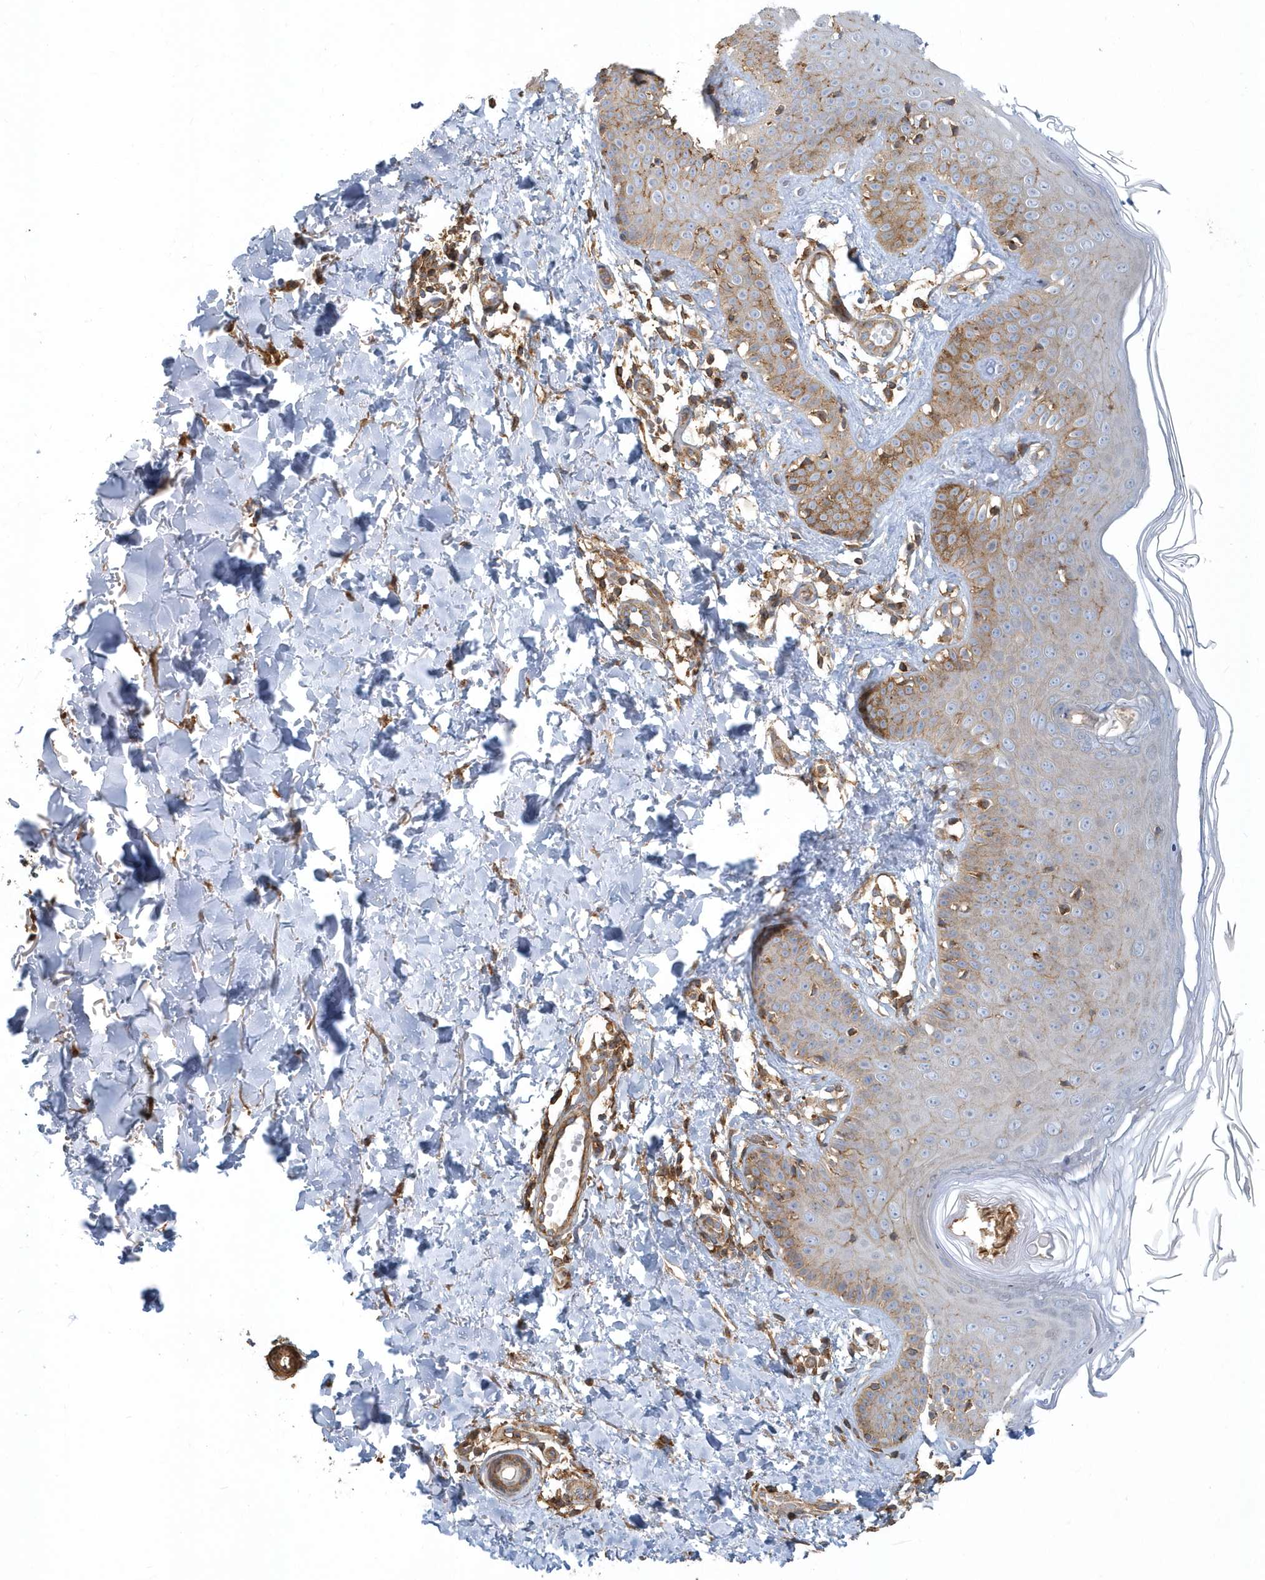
{"staining": {"intensity": "moderate", "quantity": ">75%", "location": "cytoplasmic/membranous"}, "tissue": "skin", "cell_type": "Fibroblasts", "image_type": "normal", "snomed": [{"axis": "morphology", "description": "Normal tissue, NOS"}, {"axis": "topography", "description": "Skin"}], "caption": "This histopathology image reveals immunohistochemistry staining of unremarkable skin, with medium moderate cytoplasmic/membranous positivity in about >75% of fibroblasts.", "gene": "TRAIP", "patient": {"sex": "male", "age": 52}}